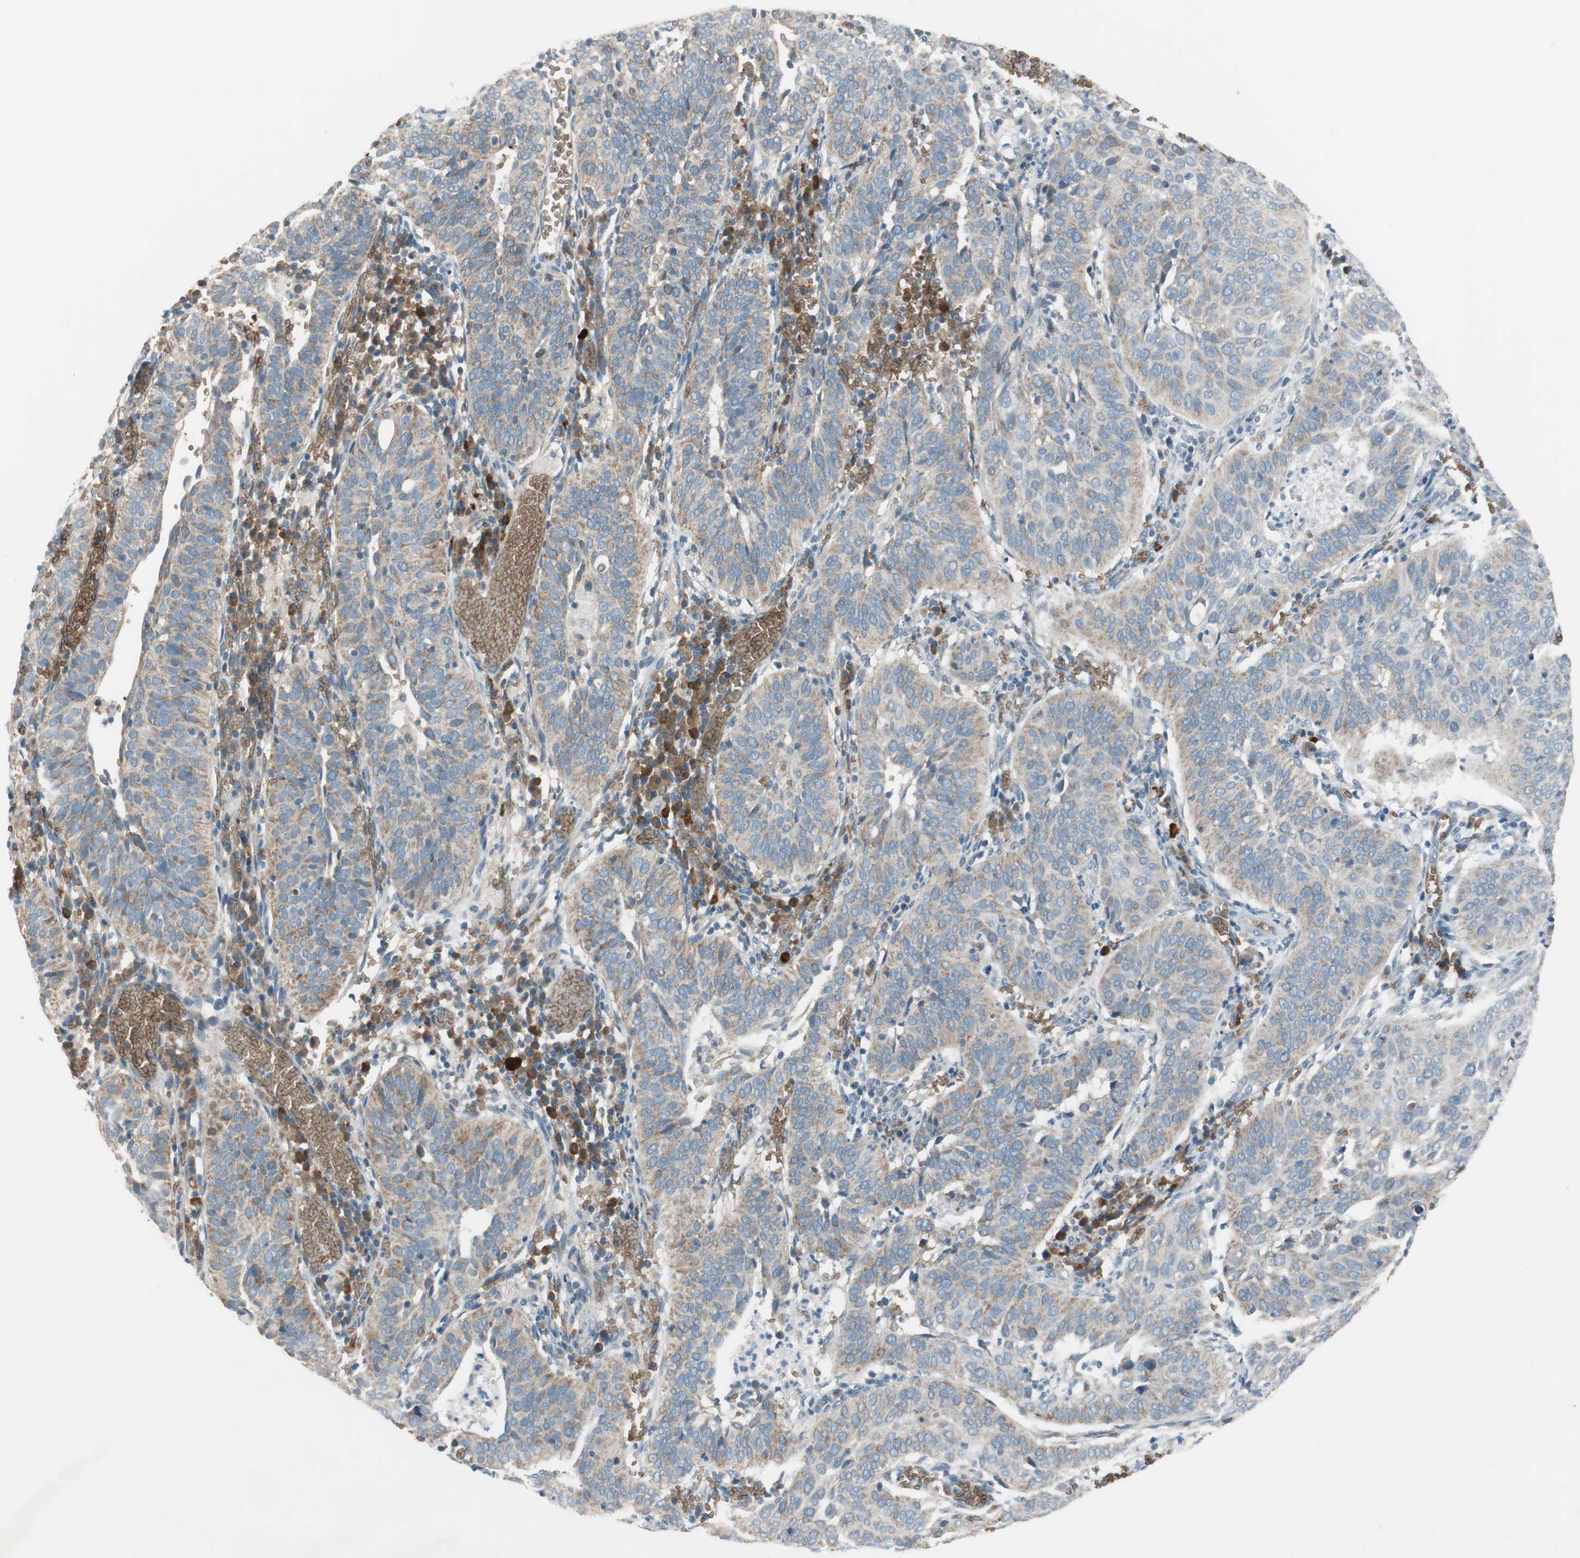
{"staining": {"intensity": "weak", "quantity": ">75%", "location": "cytoplasmic/membranous"}, "tissue": "cervical cancer", "cell_type": "Tumor cells", "image_type": "cancer", "snomed": [{"axis": "morphology", "description": "Squamous cell carcinoma, NOS"}, {"axis": "topography", "description": "Cervix"}], "caption": "This is a photomicrograph of immunohistochemistry (IHC) staining of cervical cancer, which shows weak positivity in the cytoplasmic/membranous of tumor cells.", "gene": "GYPC", "patient": {"sex": "female", "age": 39}}